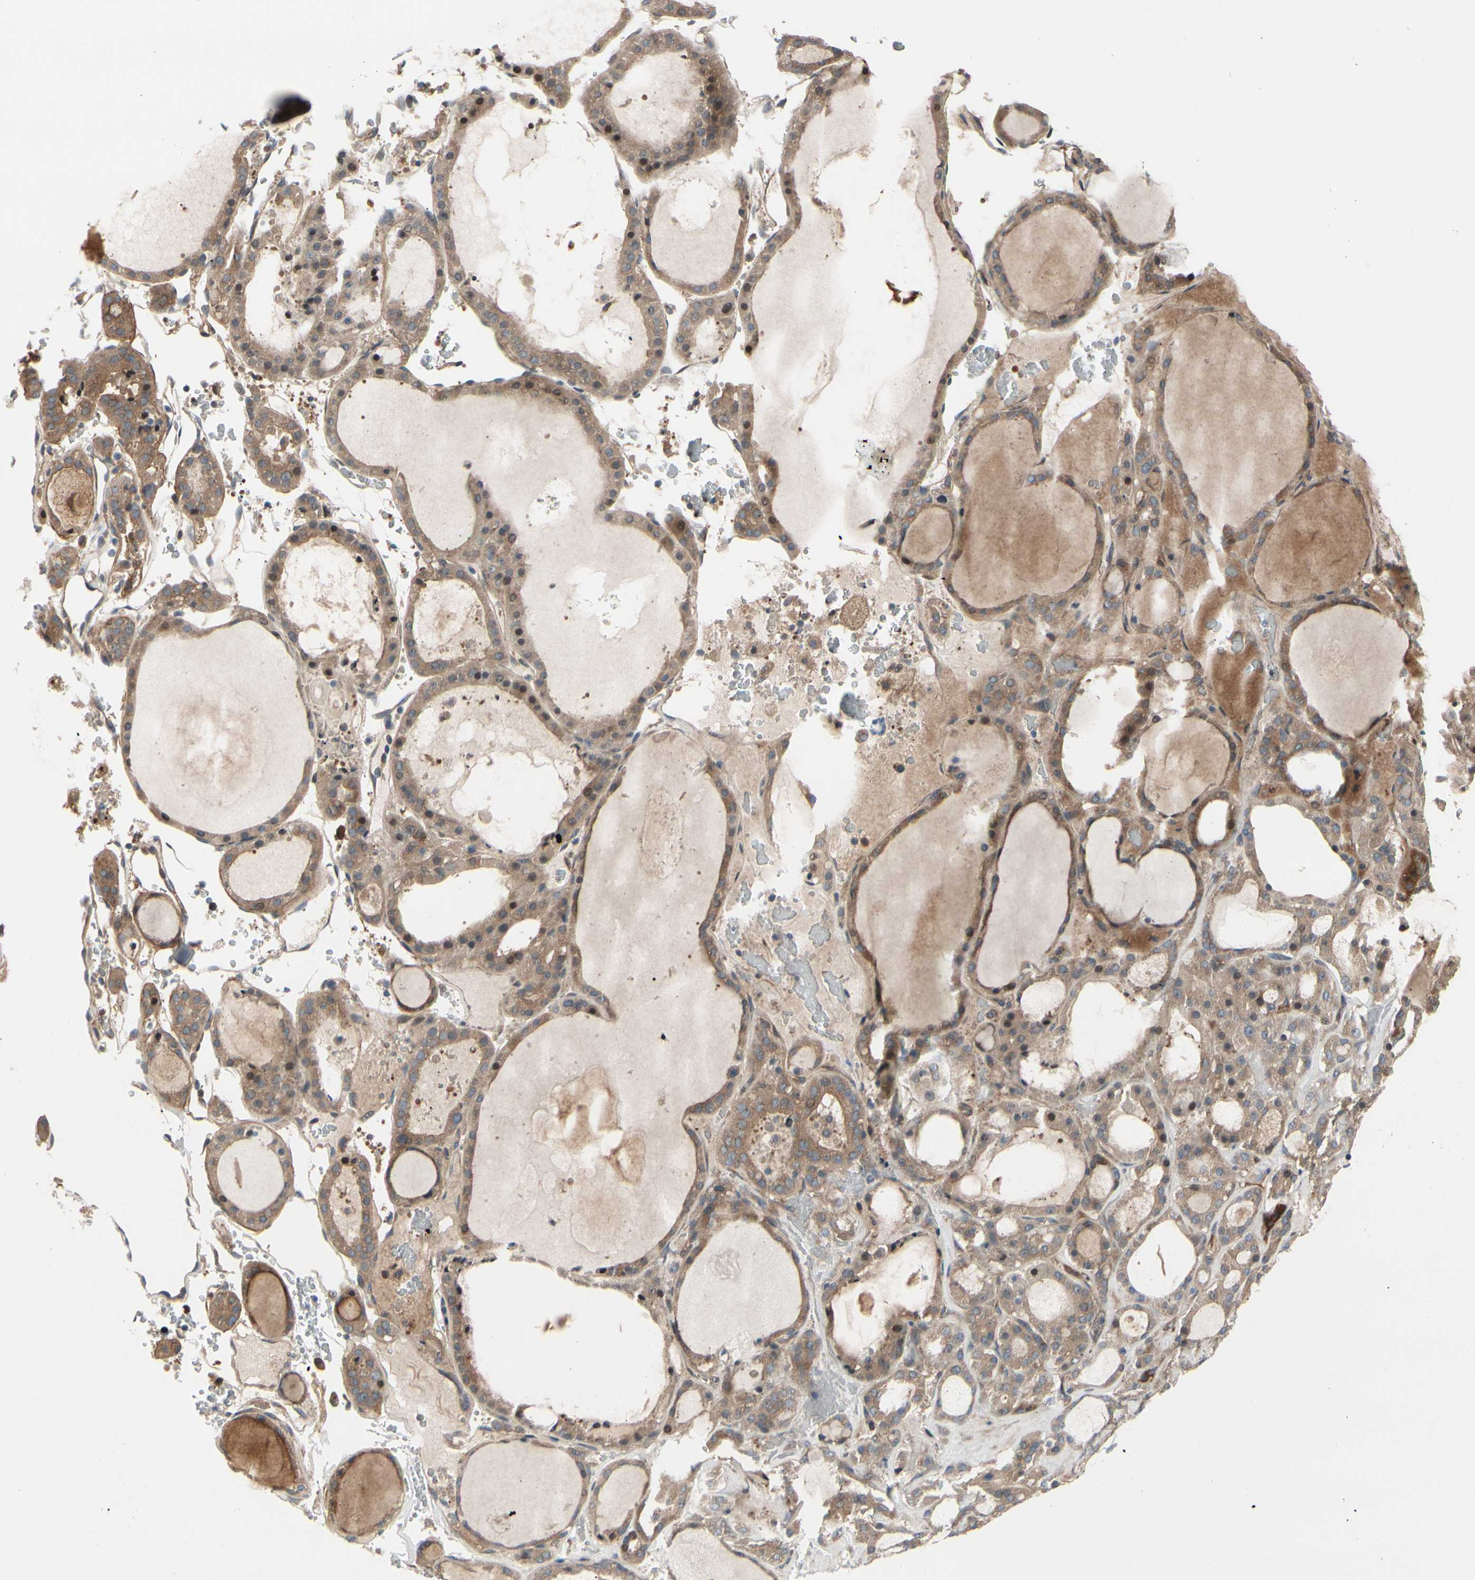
{"staining": {"intensity": "moderate", "quantity": ">75%", "location": "cytoplasmic/membranous"}, "tissue": "thyroid gland", "cell_type": "Glandular cells", "image_type": "normal", "snomed": [{"axis": "morphology", "description": "Normal tissue, NOS"}, {"axis": "morphology", "description": "Carcinoma, NOS"}, {"axis": "topography", "description": "Thyroid gland"}], "caption": "A photomicrograph of human thyroid gland stained for a protein demonstrates moderate cytoplasmic/membranous brown staining in glandular cells. (DAB (3,3'-diaminobenzidine) = brown stain, brightfield microscopy at high magnification).", "gene": "SNX29", "patient": {"sex": "female", "age": 86}}